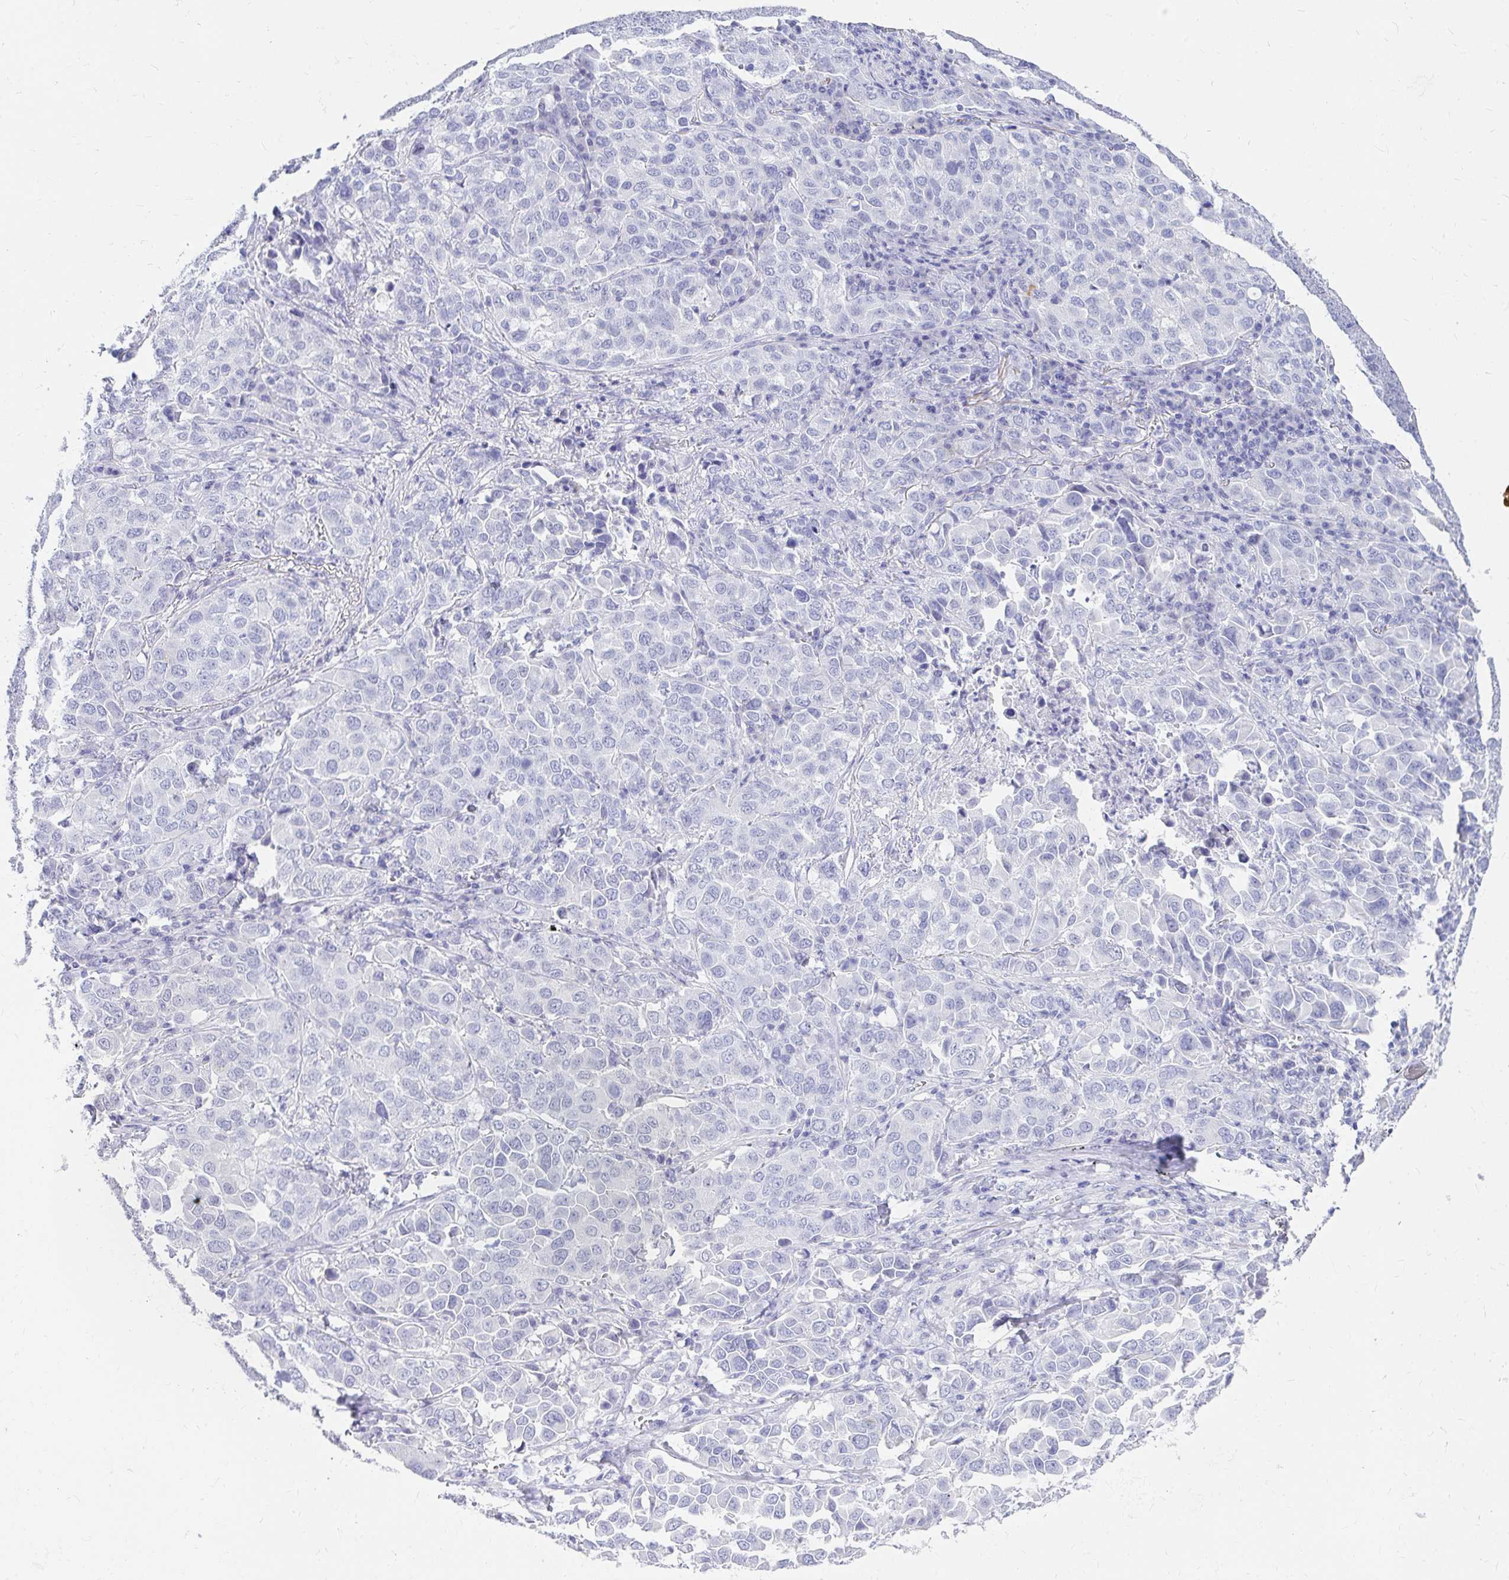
{"staining": {"intensity": "negative", "quantity": "none", "location": "none"}, "tissue": "lung cancer", "cell_type": "Tumor cells", "image_type": "cancer", "snomed": [{"axis": "morphology", "description": "Adenocarcinoma, NOS"}, {"axis": "morphology", "description": "Adenocarcinoma, metastatic, NOS"}, {"axis": "topography", "description": "Lymph node"}, {"axis": "topography", "description": "Lung"}], "caption": "Tumor cells are negative for protein expression in human lung cancer (adenocarcinoma). Brightfield microscopy of immunohistochemistry (IHC) stained with DAB (brown) and hematoxylin (blue), captured at high magnification.", "gene": "DPEP3", "patient": {"sex": "female", "age": 65}}